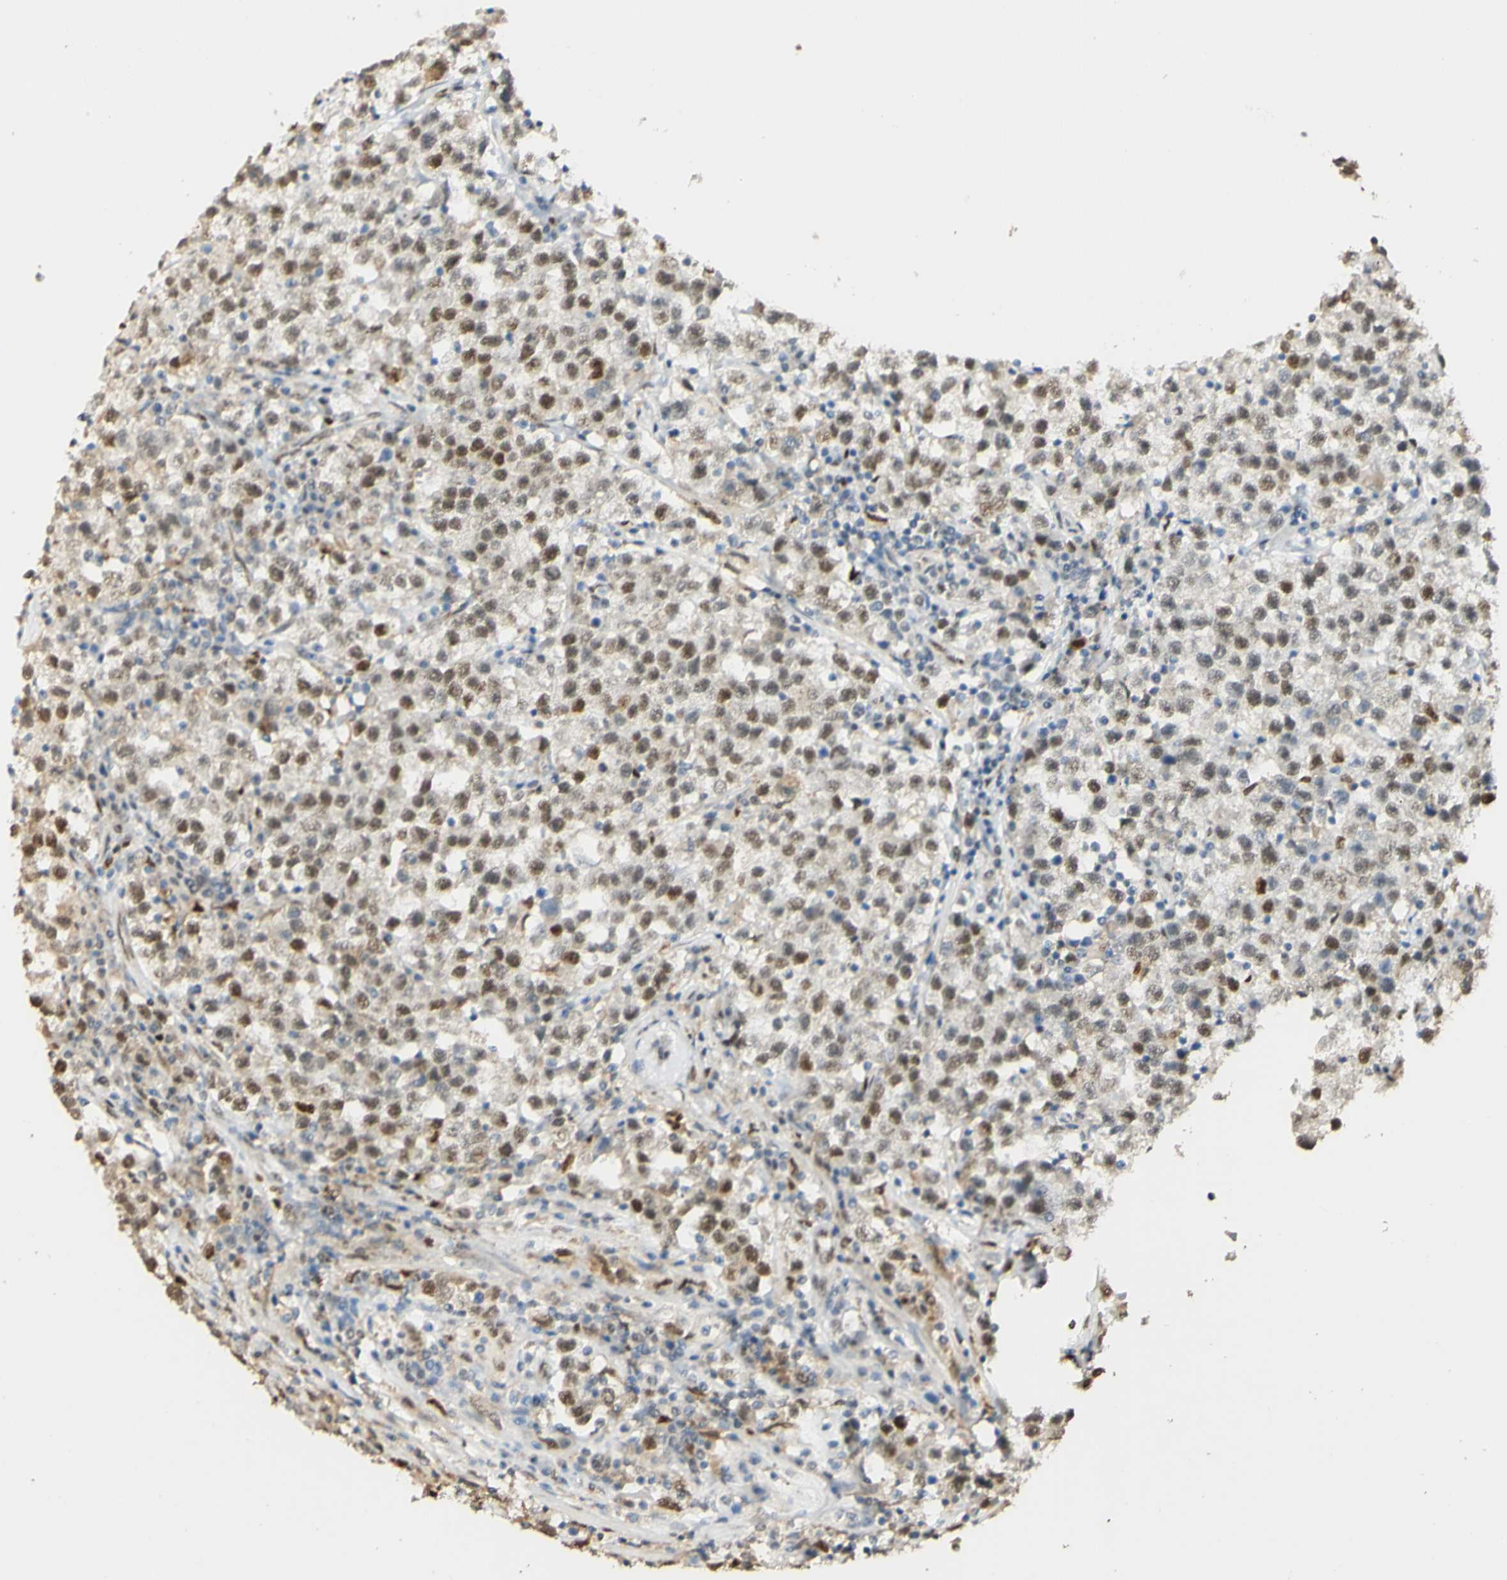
{"staining": {"intensity": "weak", "quantity": ">75%", "location": "nuclear"}, "tissue": "testis cancer", "cell_type": "Tumor cells", "image_type": "cancer", "snomed": [{"axis": "morphology", "description": "Seminoma, NOS"}, {"axis": "topography", "description": "Testis"}], "caption": "Brown immunohistochemical staining in testis seminoma exhibits weak nuclear expression in about >75% of tumor cells.", "gene": "MAP3K4", "patient": {"sex": "male", "age": 22}}